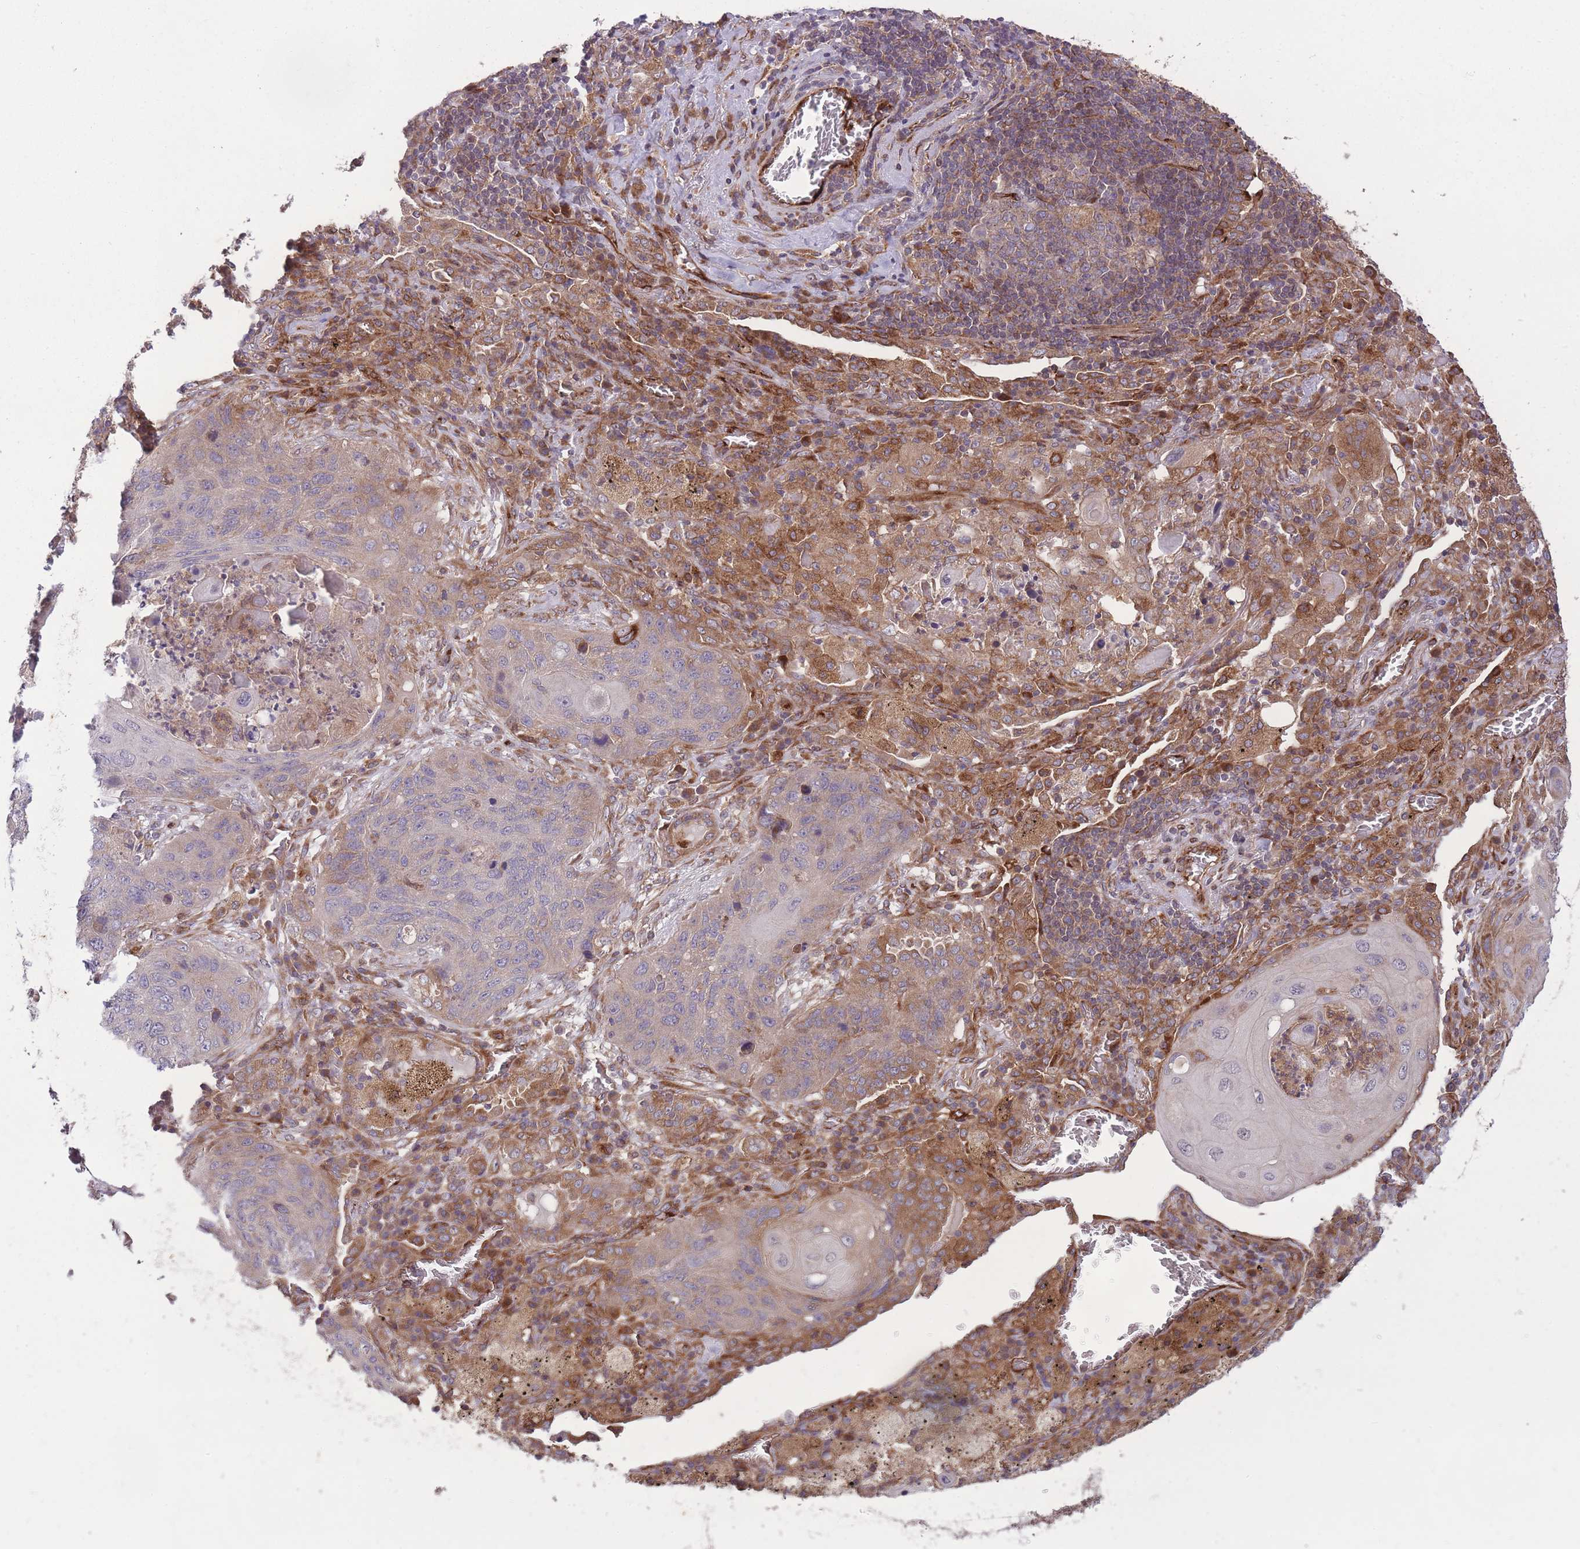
{"staining": {"intensity": "weak", "quantity": "<25%", "location": "cytoplasmic/membranous"}, "tissue": "lung cancer", "cell_type": "Tumor cells", "image_type": "cancer", "snomed": [{"axis": "morphology", "description": "Squamous cell carcinoma, NOS"}, {"axis": "topography", "description": "Lung"}], "caption": "Histopathology image shows no significant protein expression in tumor cells of lung squamous cell carcinoma.", "gene": "CISH", "patient": {"sex": "female", "age": 63}}